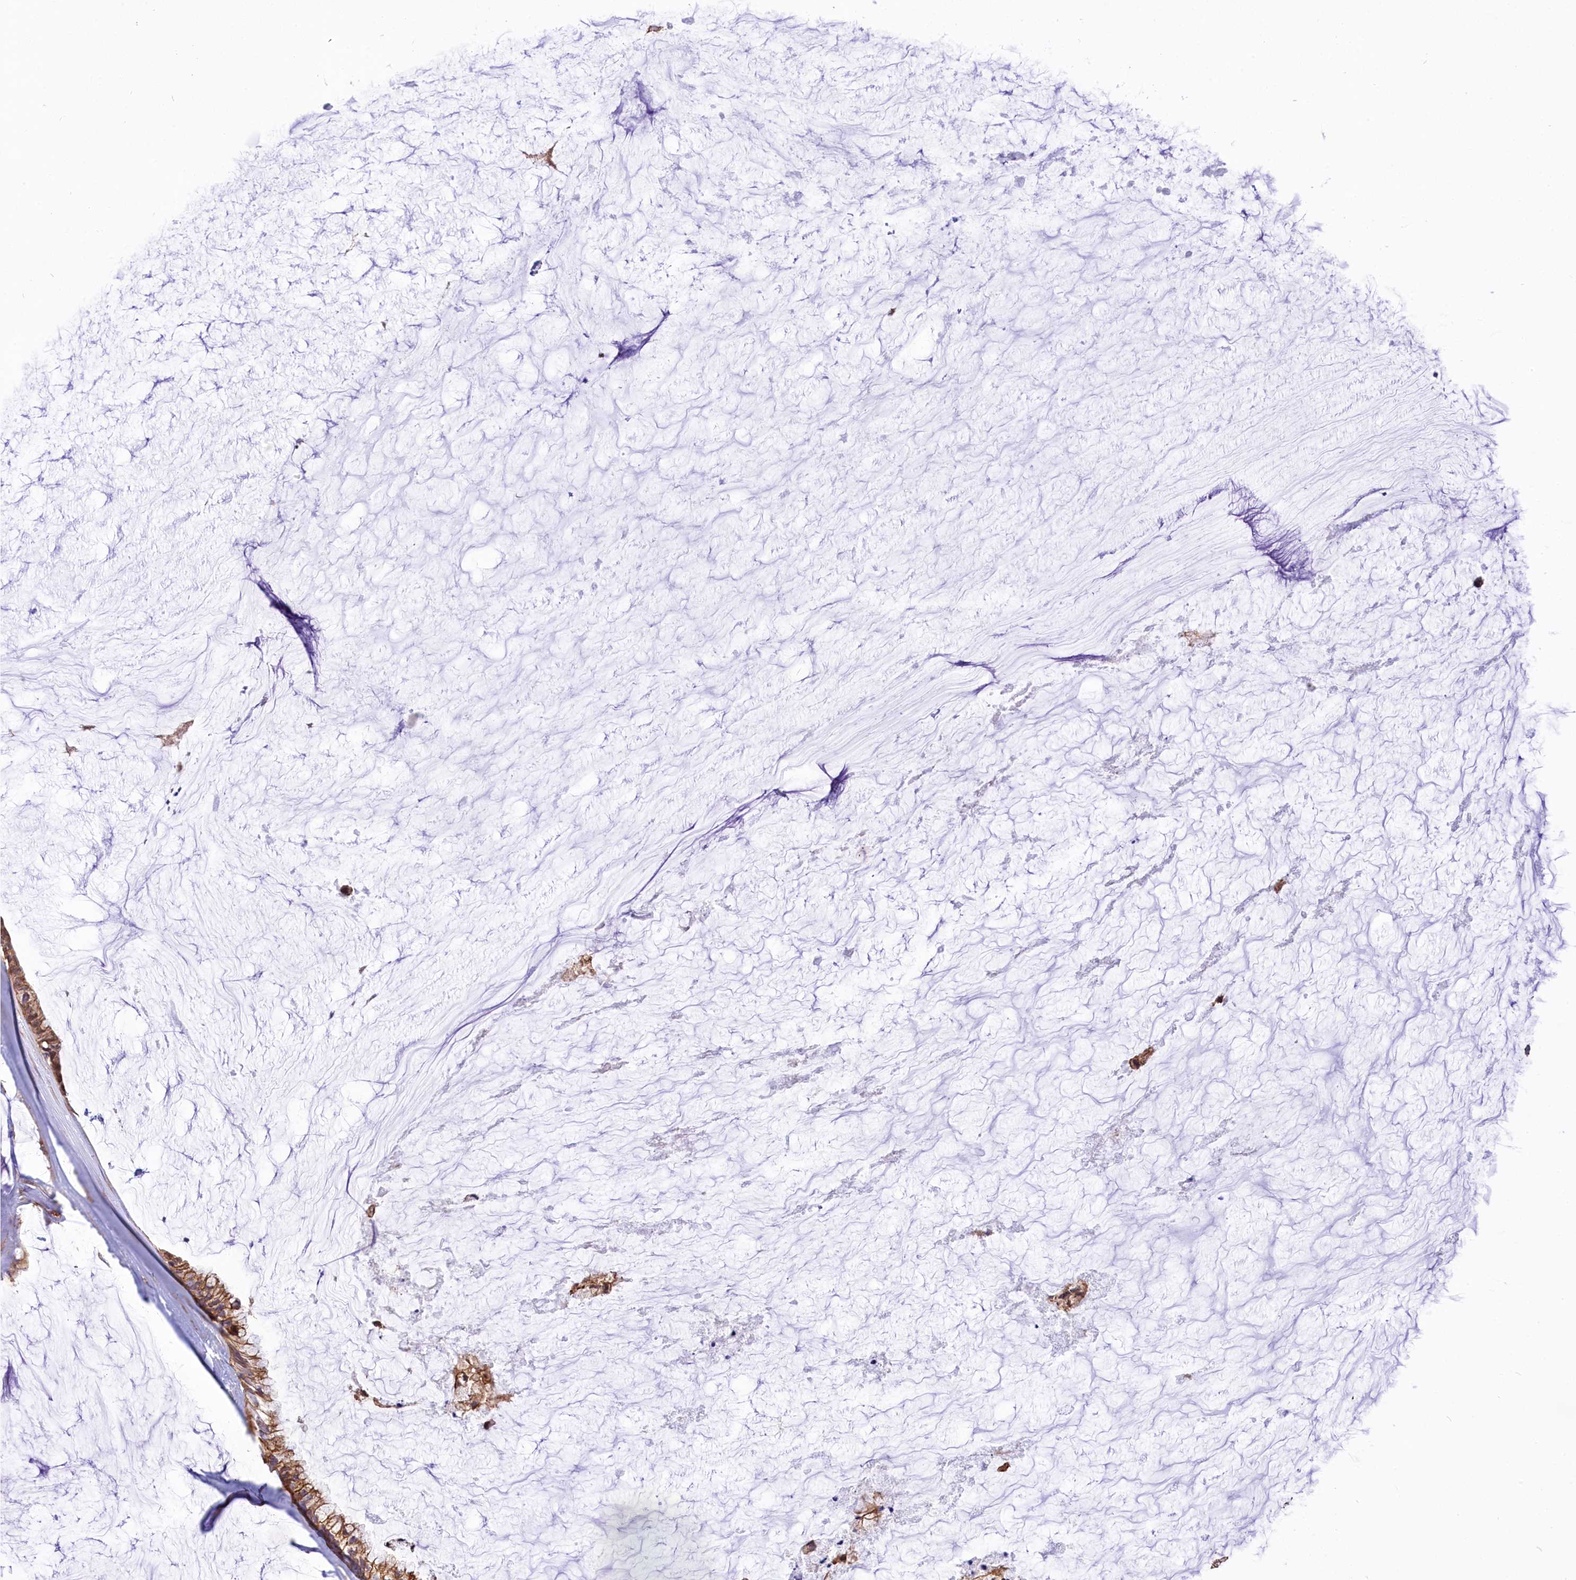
{"staining": {"intensity": "moderate", "quantity": ">75%", "location": "cytoplasmic/membranous"}, "tissue": "ovarian cancer", "cell_type": "Tumor cells", "image_type": "cancer", "snomed": [{"axis": "morphology", "description": "Cystadenocarcinoma, mucinous, NOS"}, {"axis": "topography", "description": "Ovary"}], "caption": "Ovarian mucinous cystadenocarcinoma stained for a protein exhibits moderate cytoplasmic/membranous positivity in tumor cells.", "gene": "SEPTIN9", "patient": {"sex": "female", "age": 39}}